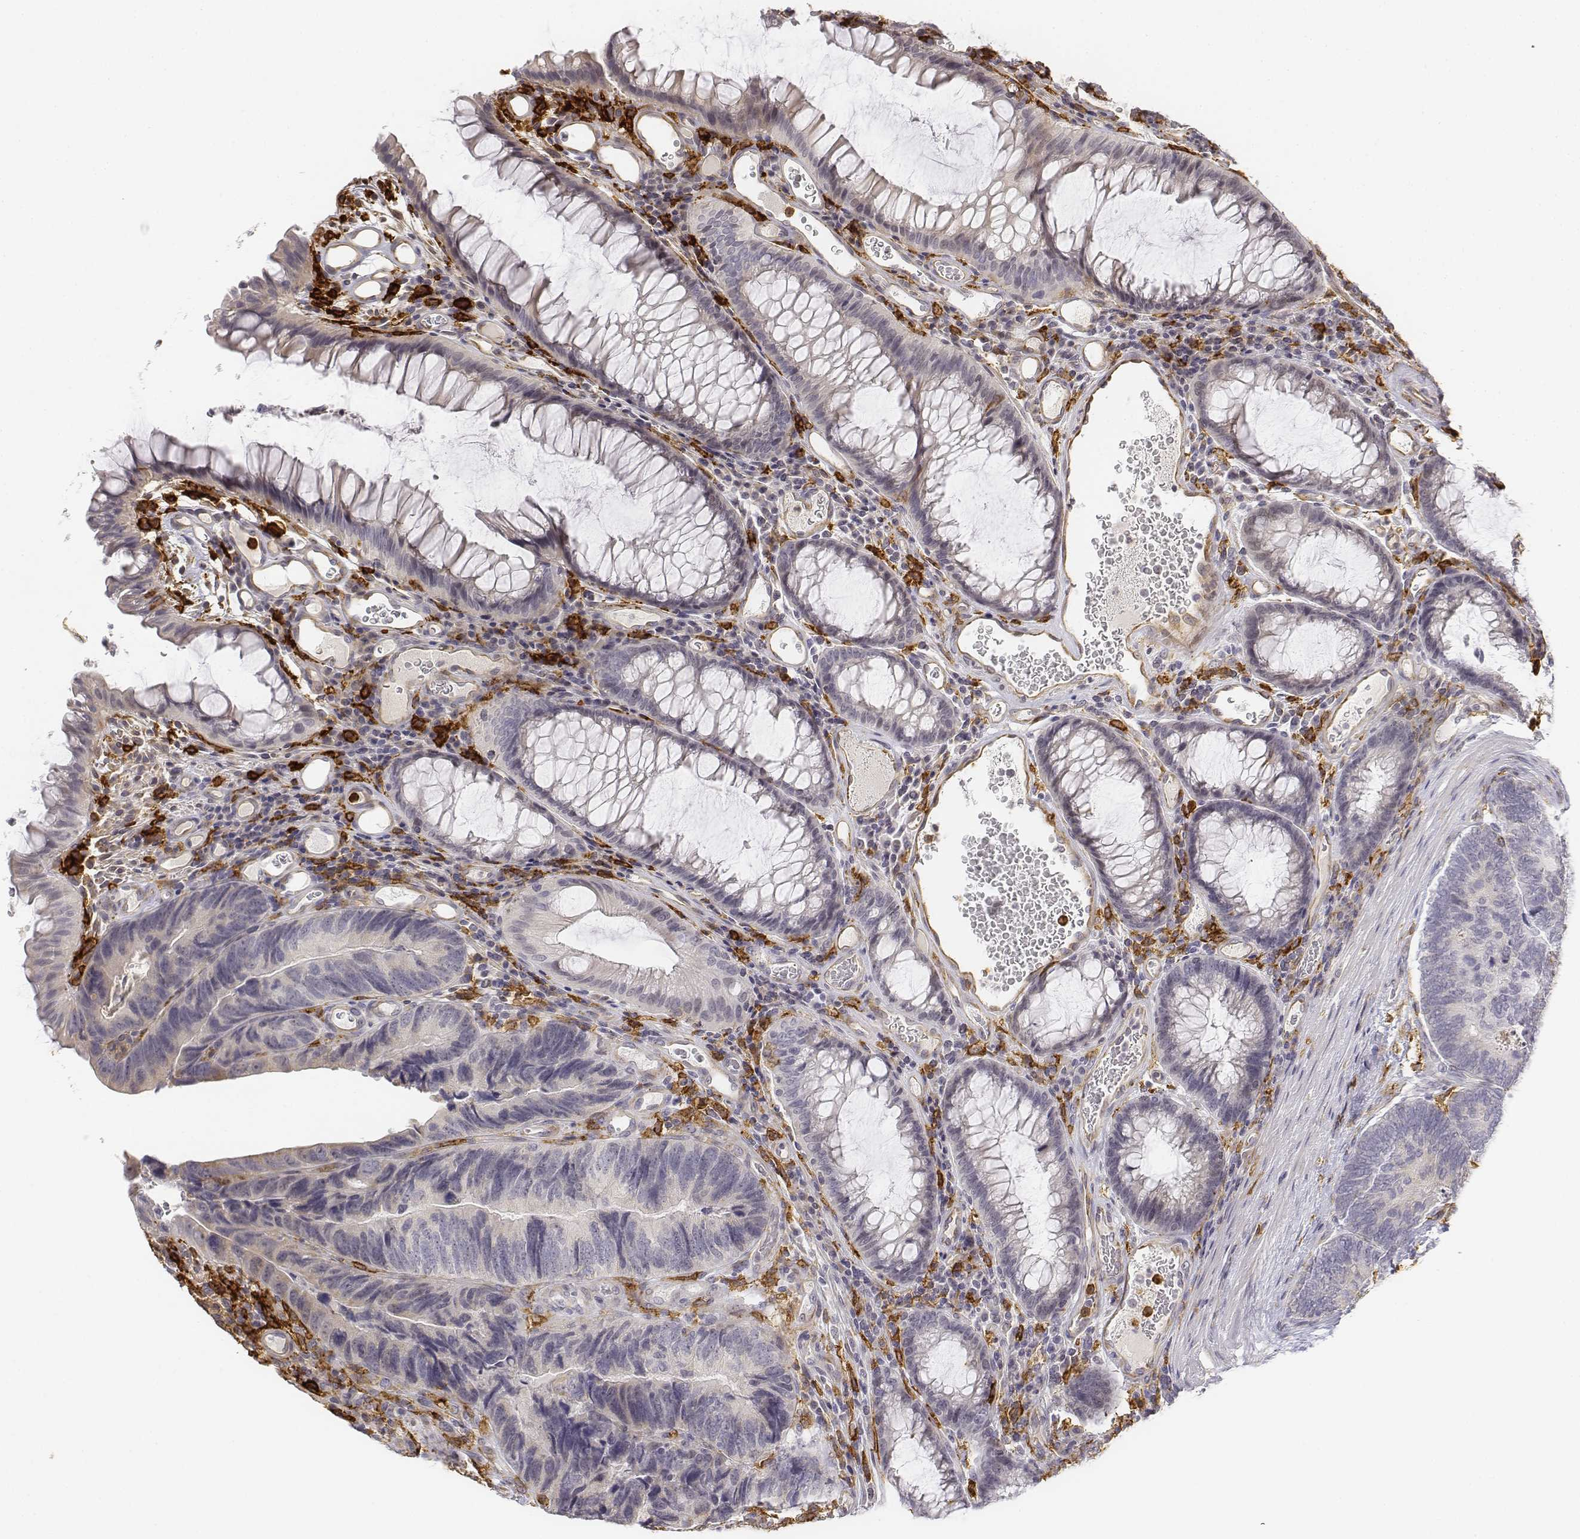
{"staining": {"intensity": "negative", "quantity": "none", "location": "none"}, "tissue": "colorectal cancer", "cell_type": "Tumor cells", "image_type": "cancer", "snomed": [{"axis": "morphology", "description": "Adenocarcinoma, NOS"}, {"axis": "topography", "description": "Colon"}], "caption": "A high-resolution histopathology image shows immunohistochemistry staining of colorectal adenocarcinoma, which reveals no significant positivity in tumor cells.", "gene": "CD14", "patient": {"sex": "female", "age": 67}}